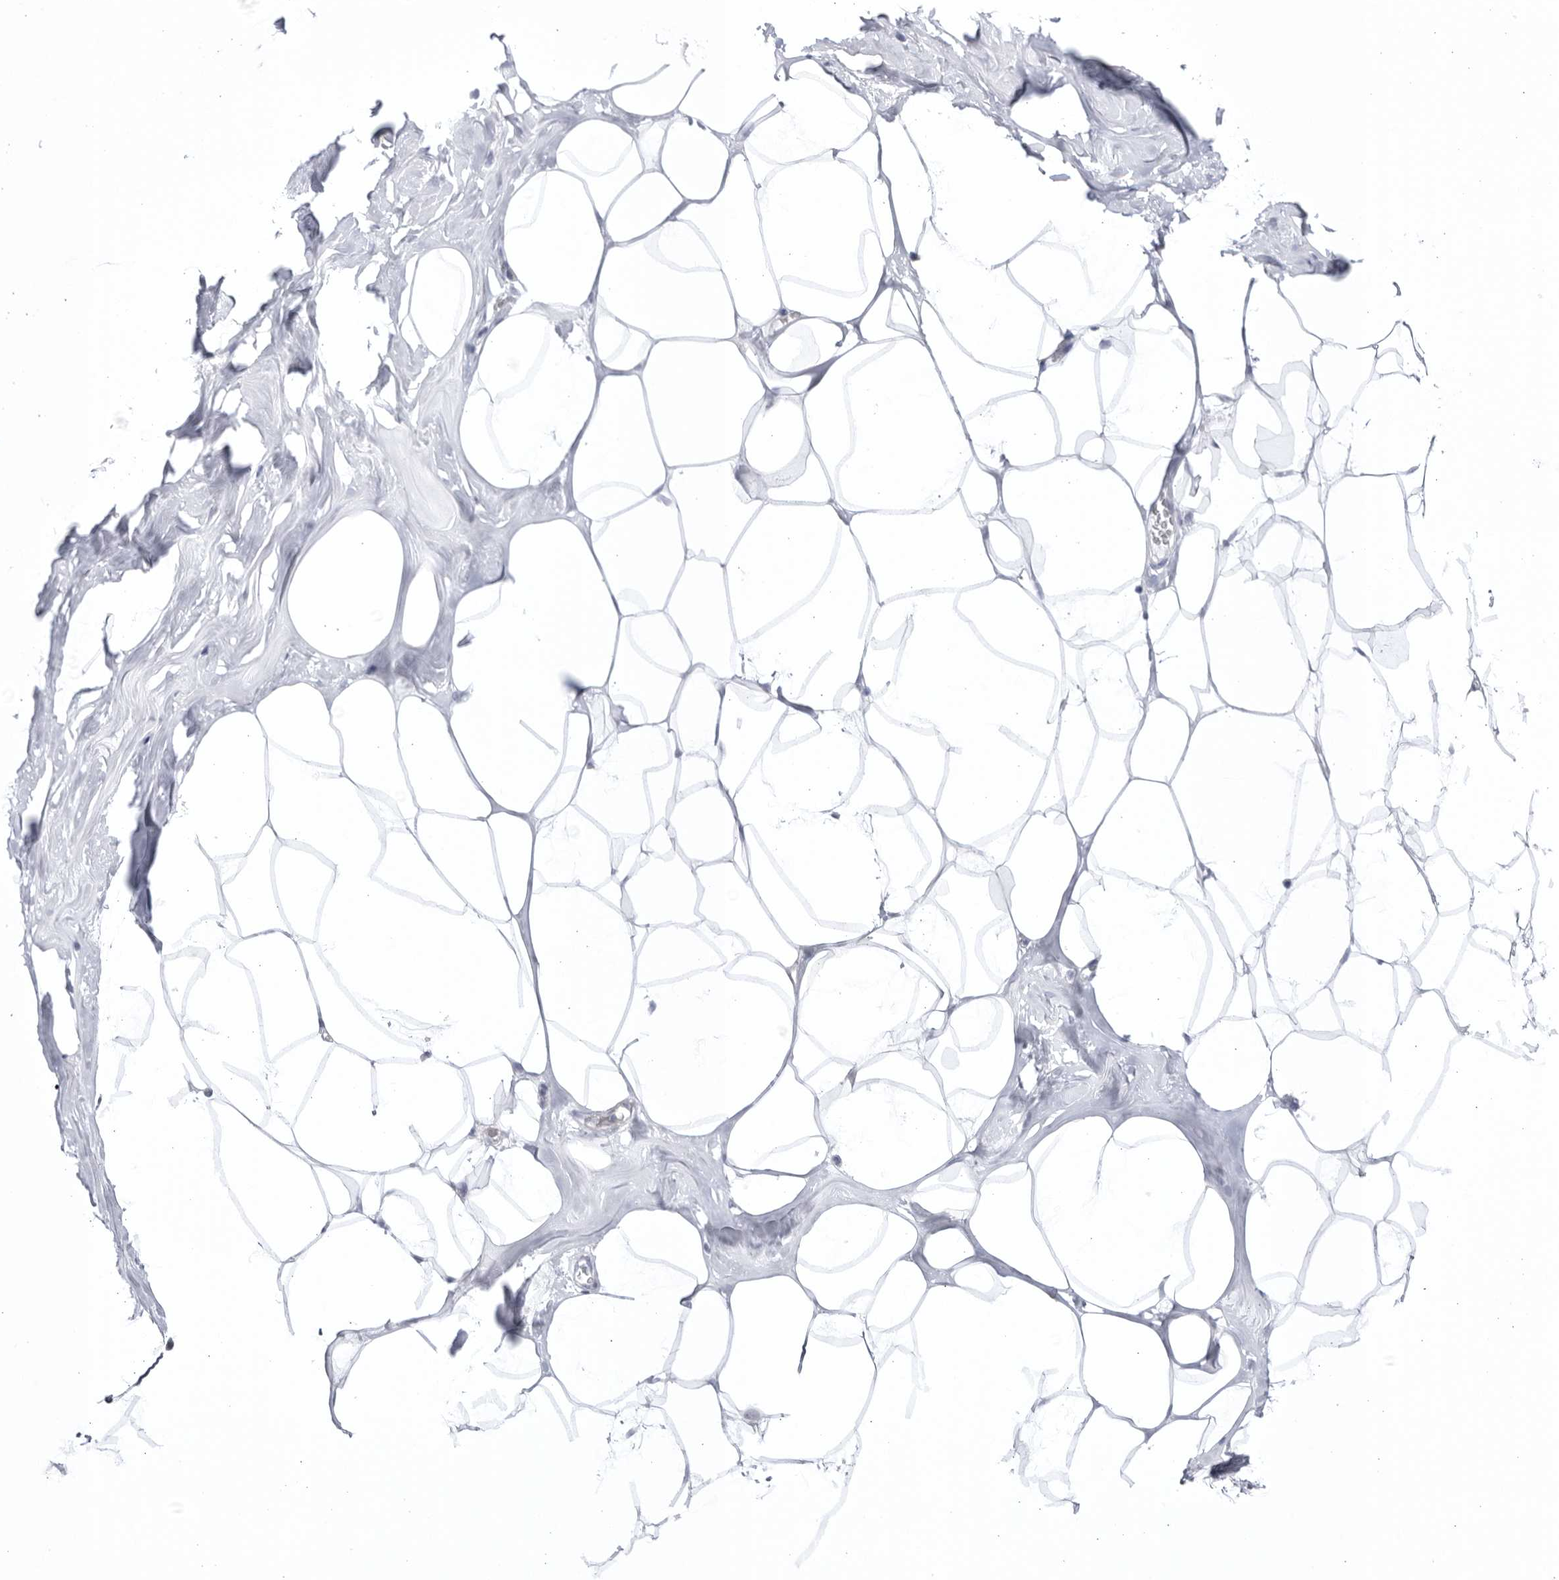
{"staining": {"intensity": "negative", "quantity": "none", "location": "none"}, "tissue": "adipose tissue", "cell_type": "Adipocytes", "image_type": "normal", "snomed": [{"axis": "morphology", "description": "Normal tissue, NOS"}, {"axis": "morphology", "description": "Fibrosis, NOS"}, {"axis": "topography", "description": "Breast"}, {"axis": "topography", "description": "Adipose tissue"}], "caption": "IHC micrograph of normal human adipose tissue stained for a protein (brown), which shows no positivity in adipocytes.", "gene": "CCDC181", "patient": {"sex": "female", "age": 39}}